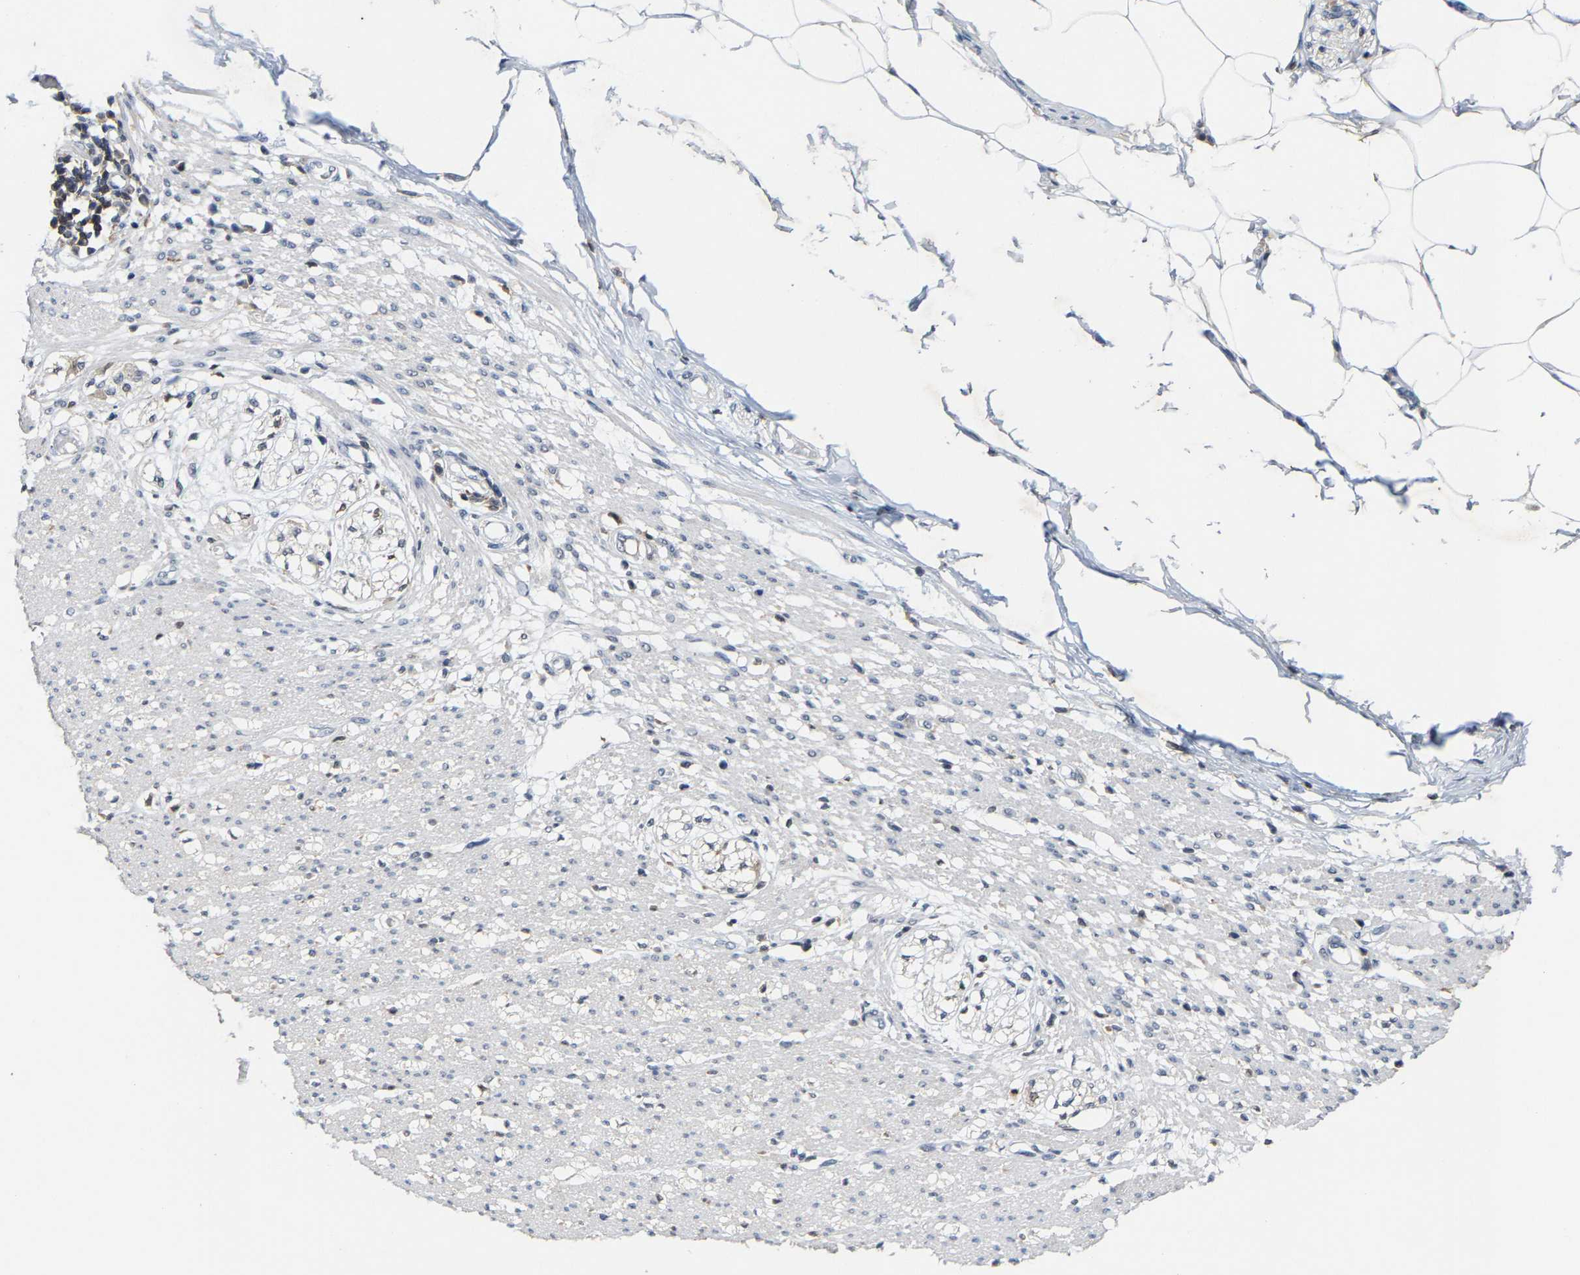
{"staining": {"intensity": "negative", "quantity": "none", "location": "none"}, "tissue": "smooth muscle", "cell_type": "Smooth muscle cells", "image_type": "normal", "snomed": [{"axis": "morphology", "description": "Normal tissue, NOS"}, {"axis": "morphology", "description": "Adenocarcinoma, NOS"}, {"axis": "topography", "description": "Colon"}, {"axis": "topography", "description": "Peripheral nerve tissue"}], "caption": "Immunohistochemistry of normal smooth muscle reveals no positivity in smooth muscle cells. Nuclei are stained in blue.", "gene": "FGD3", "patient": {"sex": "male", "age": 14}}